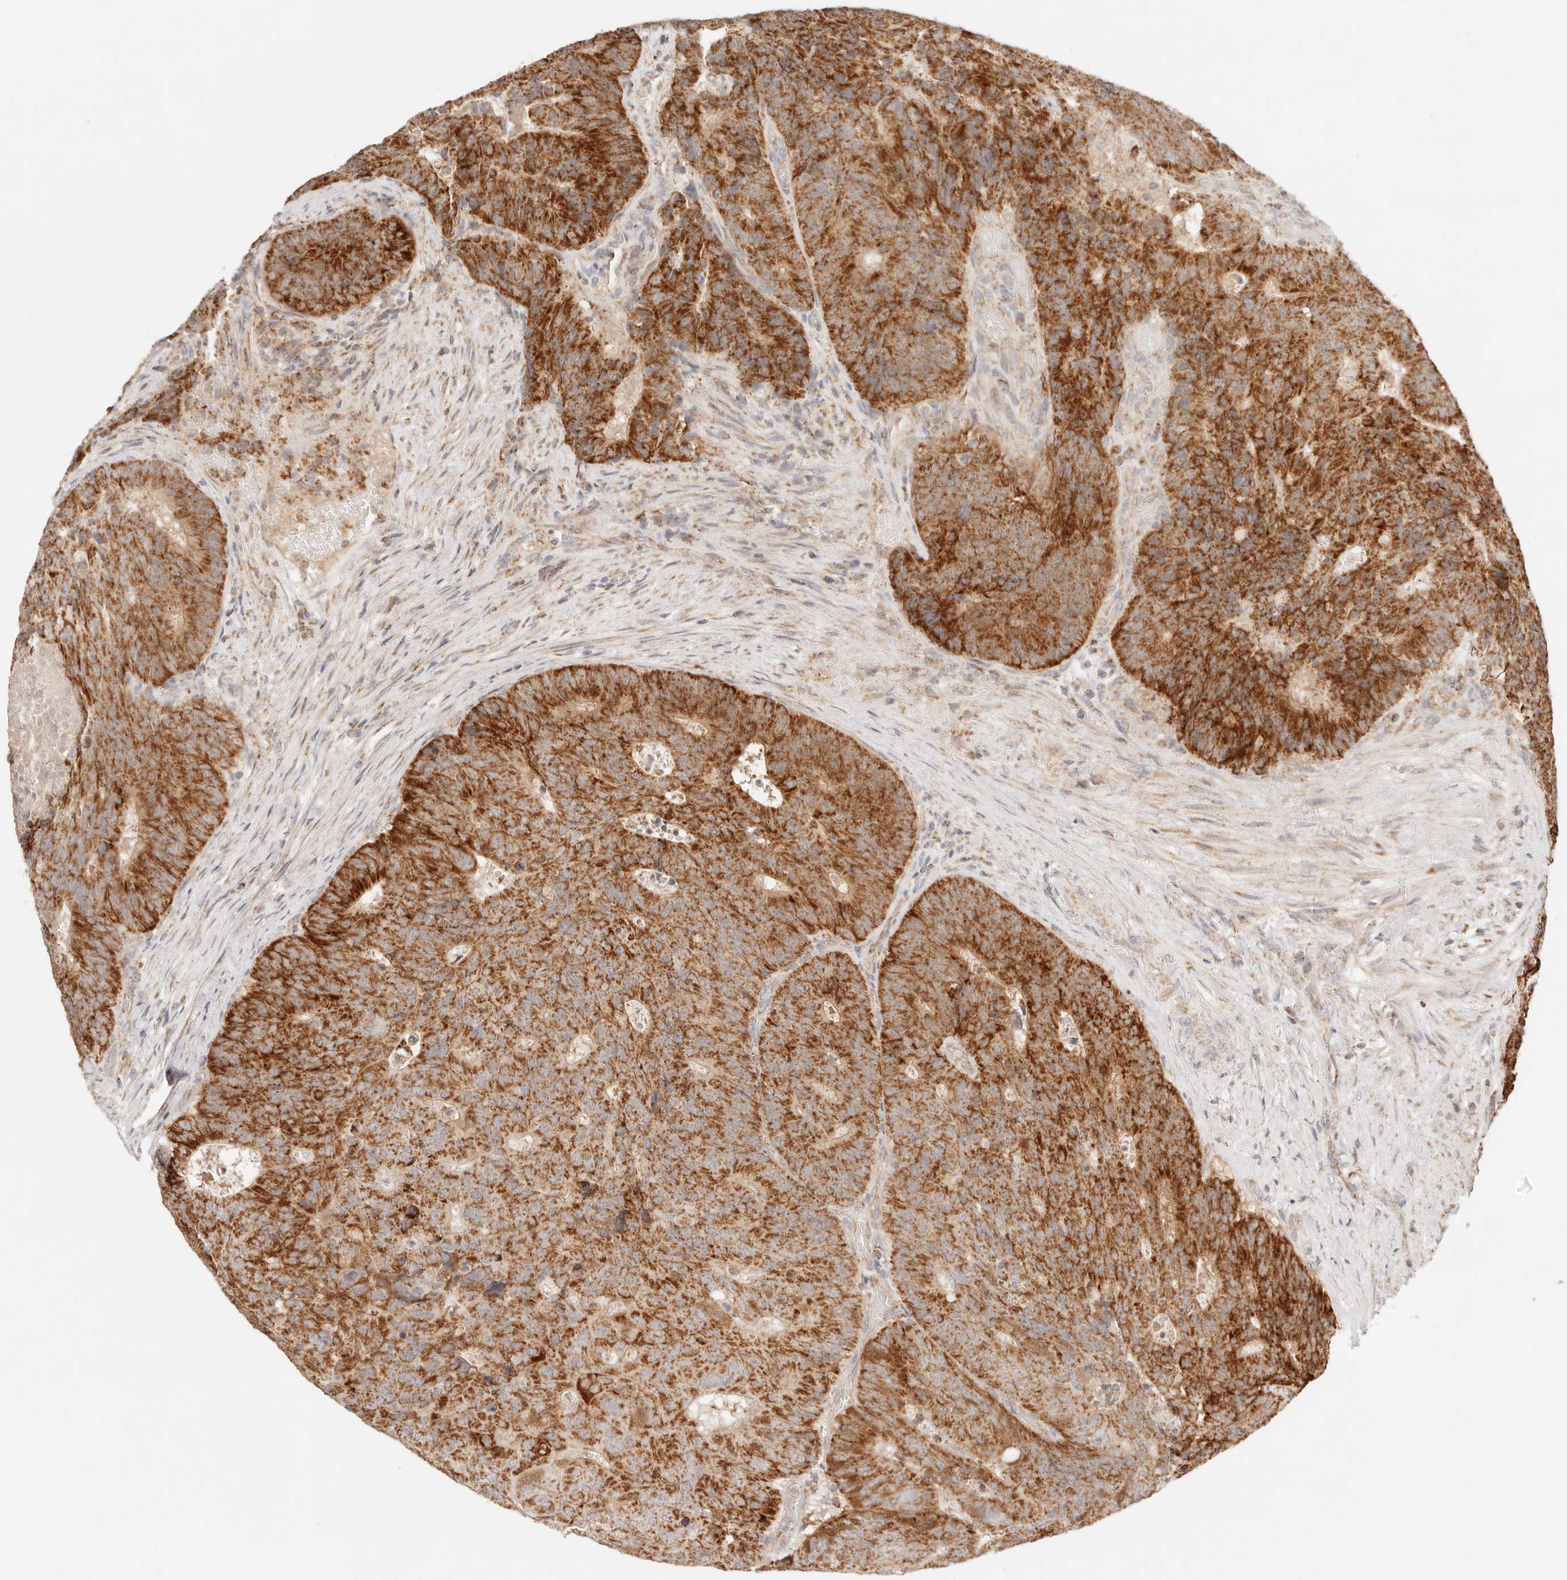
{"staining": {"intensity": "strong", "quantity": ">75%", "location": "cytoplasmic/membranous"}, "tissue": "colorectal cancer", "cell_type": "Tumor cells", "image_type": "cancer", "snomed": [{"axis": "morphology", "description": "Adenocarcinoma, NOS"}, {"axis": "topography", "description": "Colon"}], "caption": "High-magnification brightfield microscopy of colorectal adenocarcinoma stained with DAB (brown) and counterstained with hematoxylin (blue). tumor cells exhibit strong cytoplasmic/membranous staining is seen in approximately>75% of cells.", "gene": "COA6", "patient": {"sex": "male", "age": 87}}